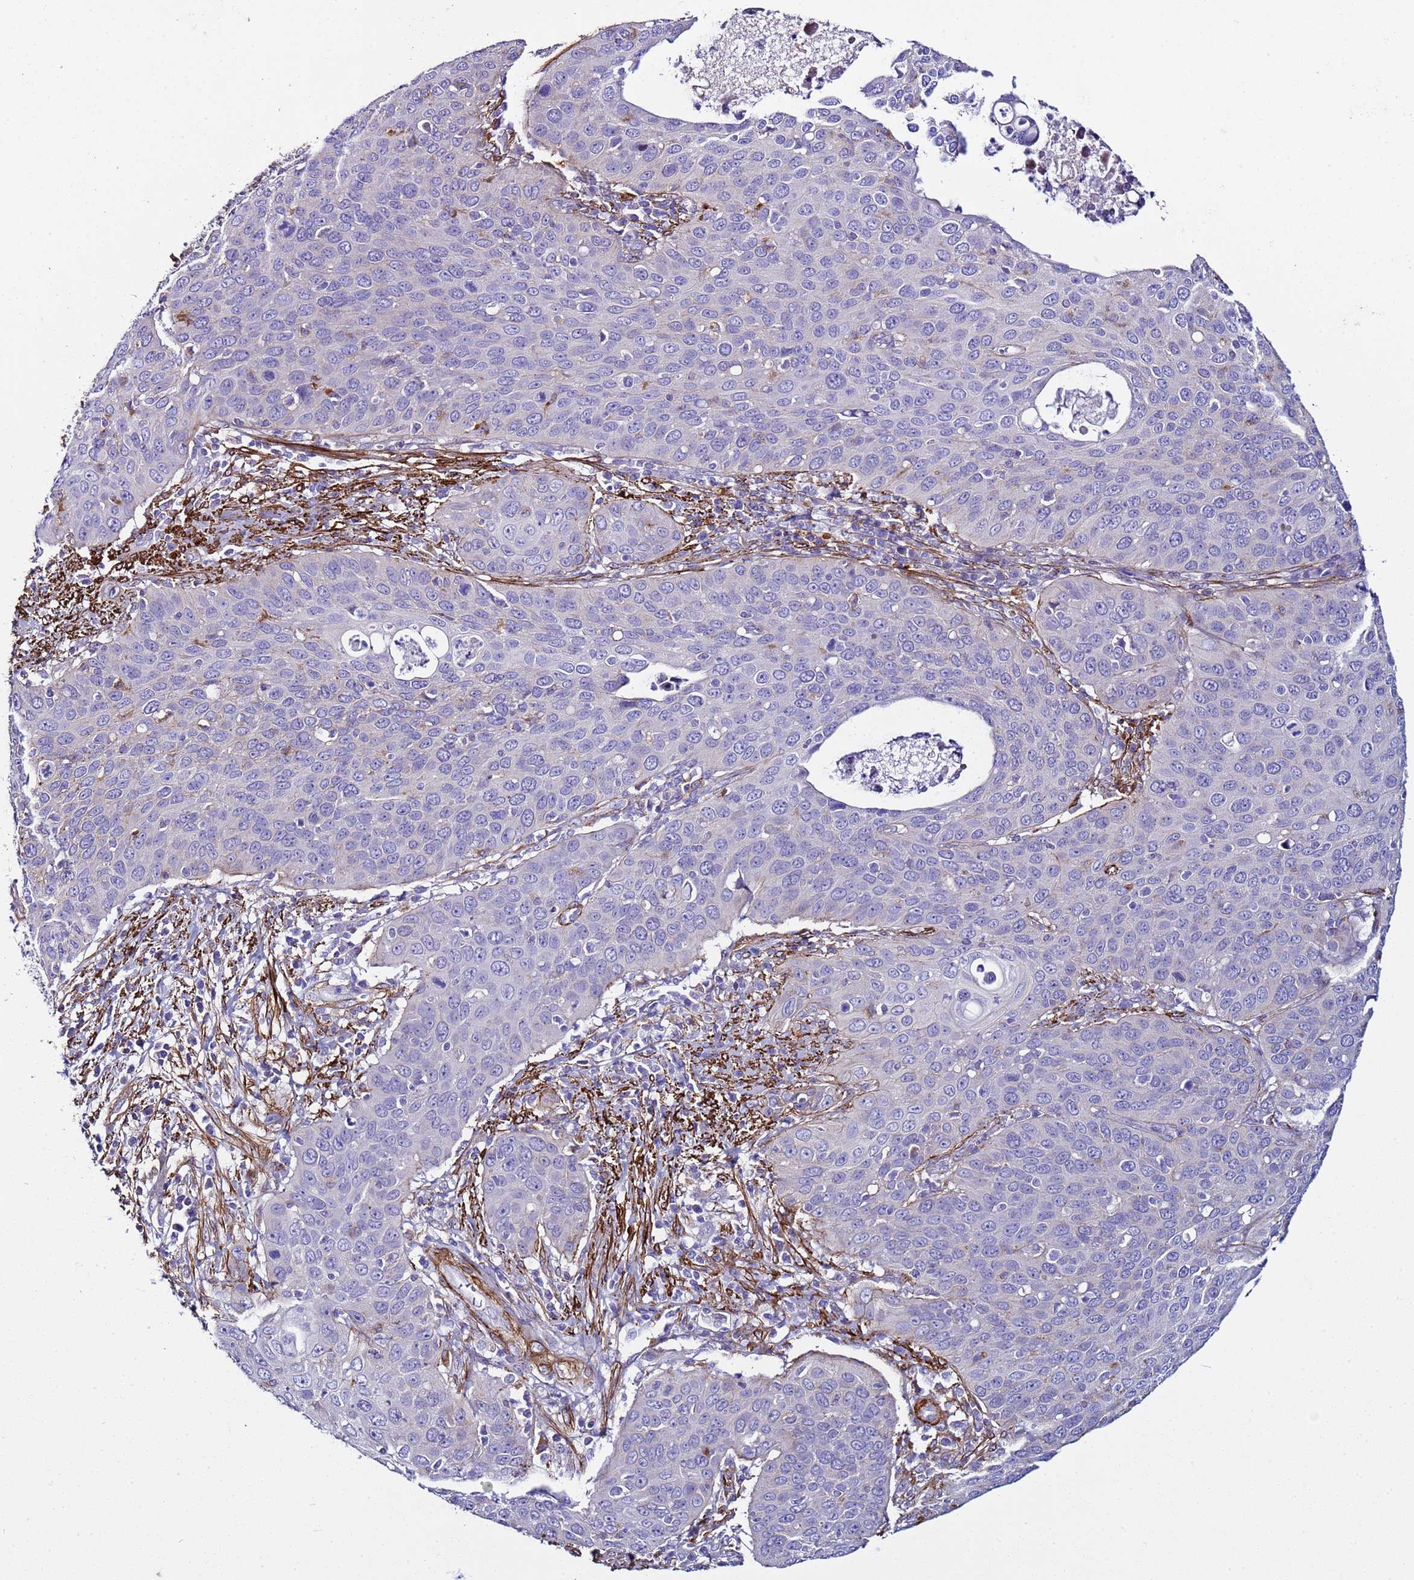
{"staining": {"intensity": "negative", "quantity": "none", "location": "none"}, "tissue": "cervical cancer", "cell_type": "Tumor cells", "image_type": "cancer", "snomed": [{"axis": "morphology", "description": "Squamous cell carcinoma, NOS"}, {"axis": "topography", "description": "Cervix"}], "caption": "DAB immunohistochemical staining of cervical cancer exhibits no significant staining in tumor cells.", "gene": "RABL2B", "patient": {"sex": "female", "age": 36}}